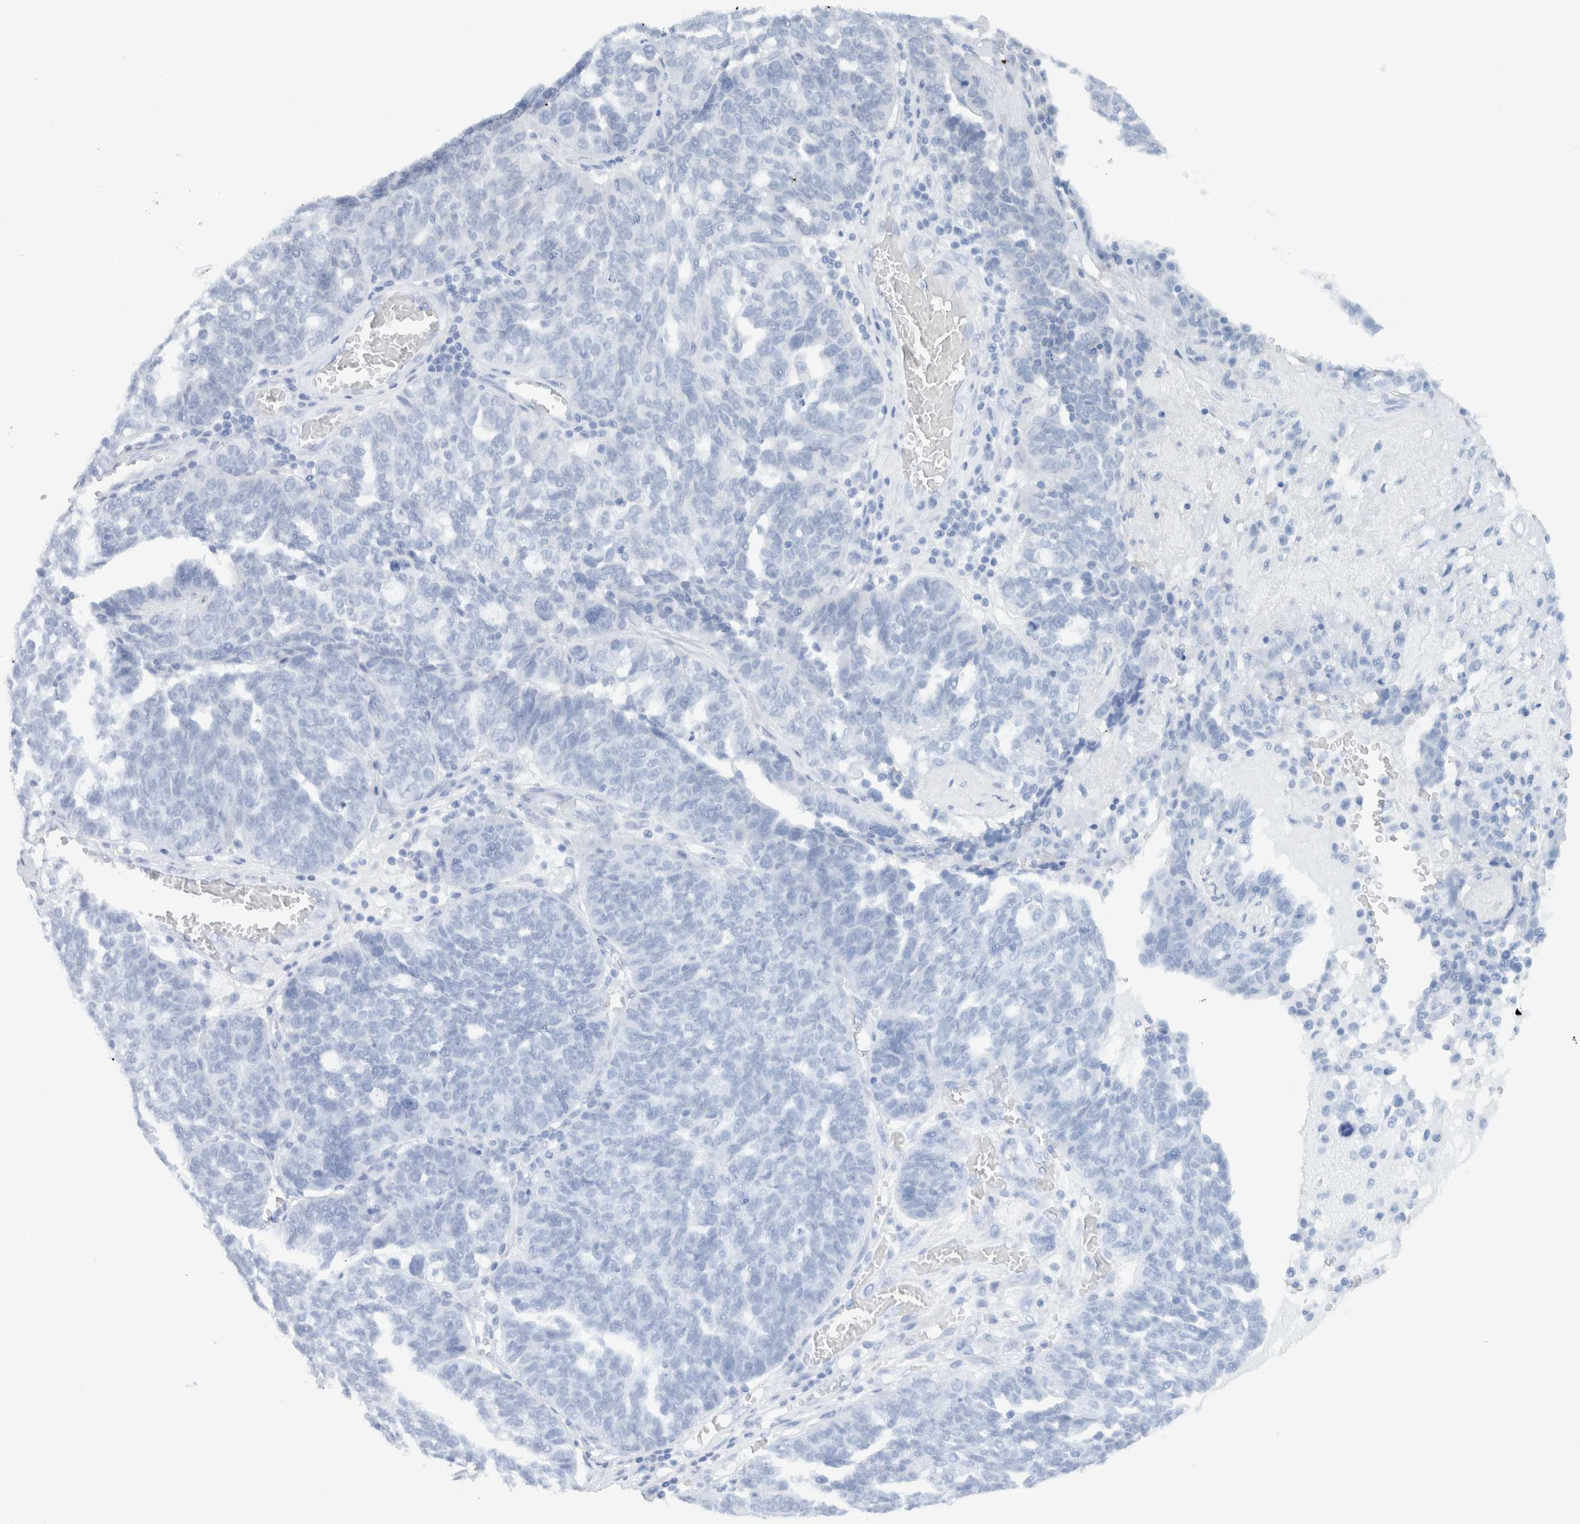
{"staining": {"intensity": "negative", "quantity": "none", "location": "none"}, "tissue": "ovarian cancer", "cell_type": "Tumor cells", "image_type": "cancer", "snomed": [{"axis": "morphology", "description": "Cystadenocarcinoma, serous, NOS"}, {"axis": "topography", "description": "Ovary"}], "caption": "This is an IHC image of ovarian serous cystadenocarcinoma. There is no expression in tumor cells.", "gene": "ARFGEF2", "patient": {"sex": "female", "age": 59}}